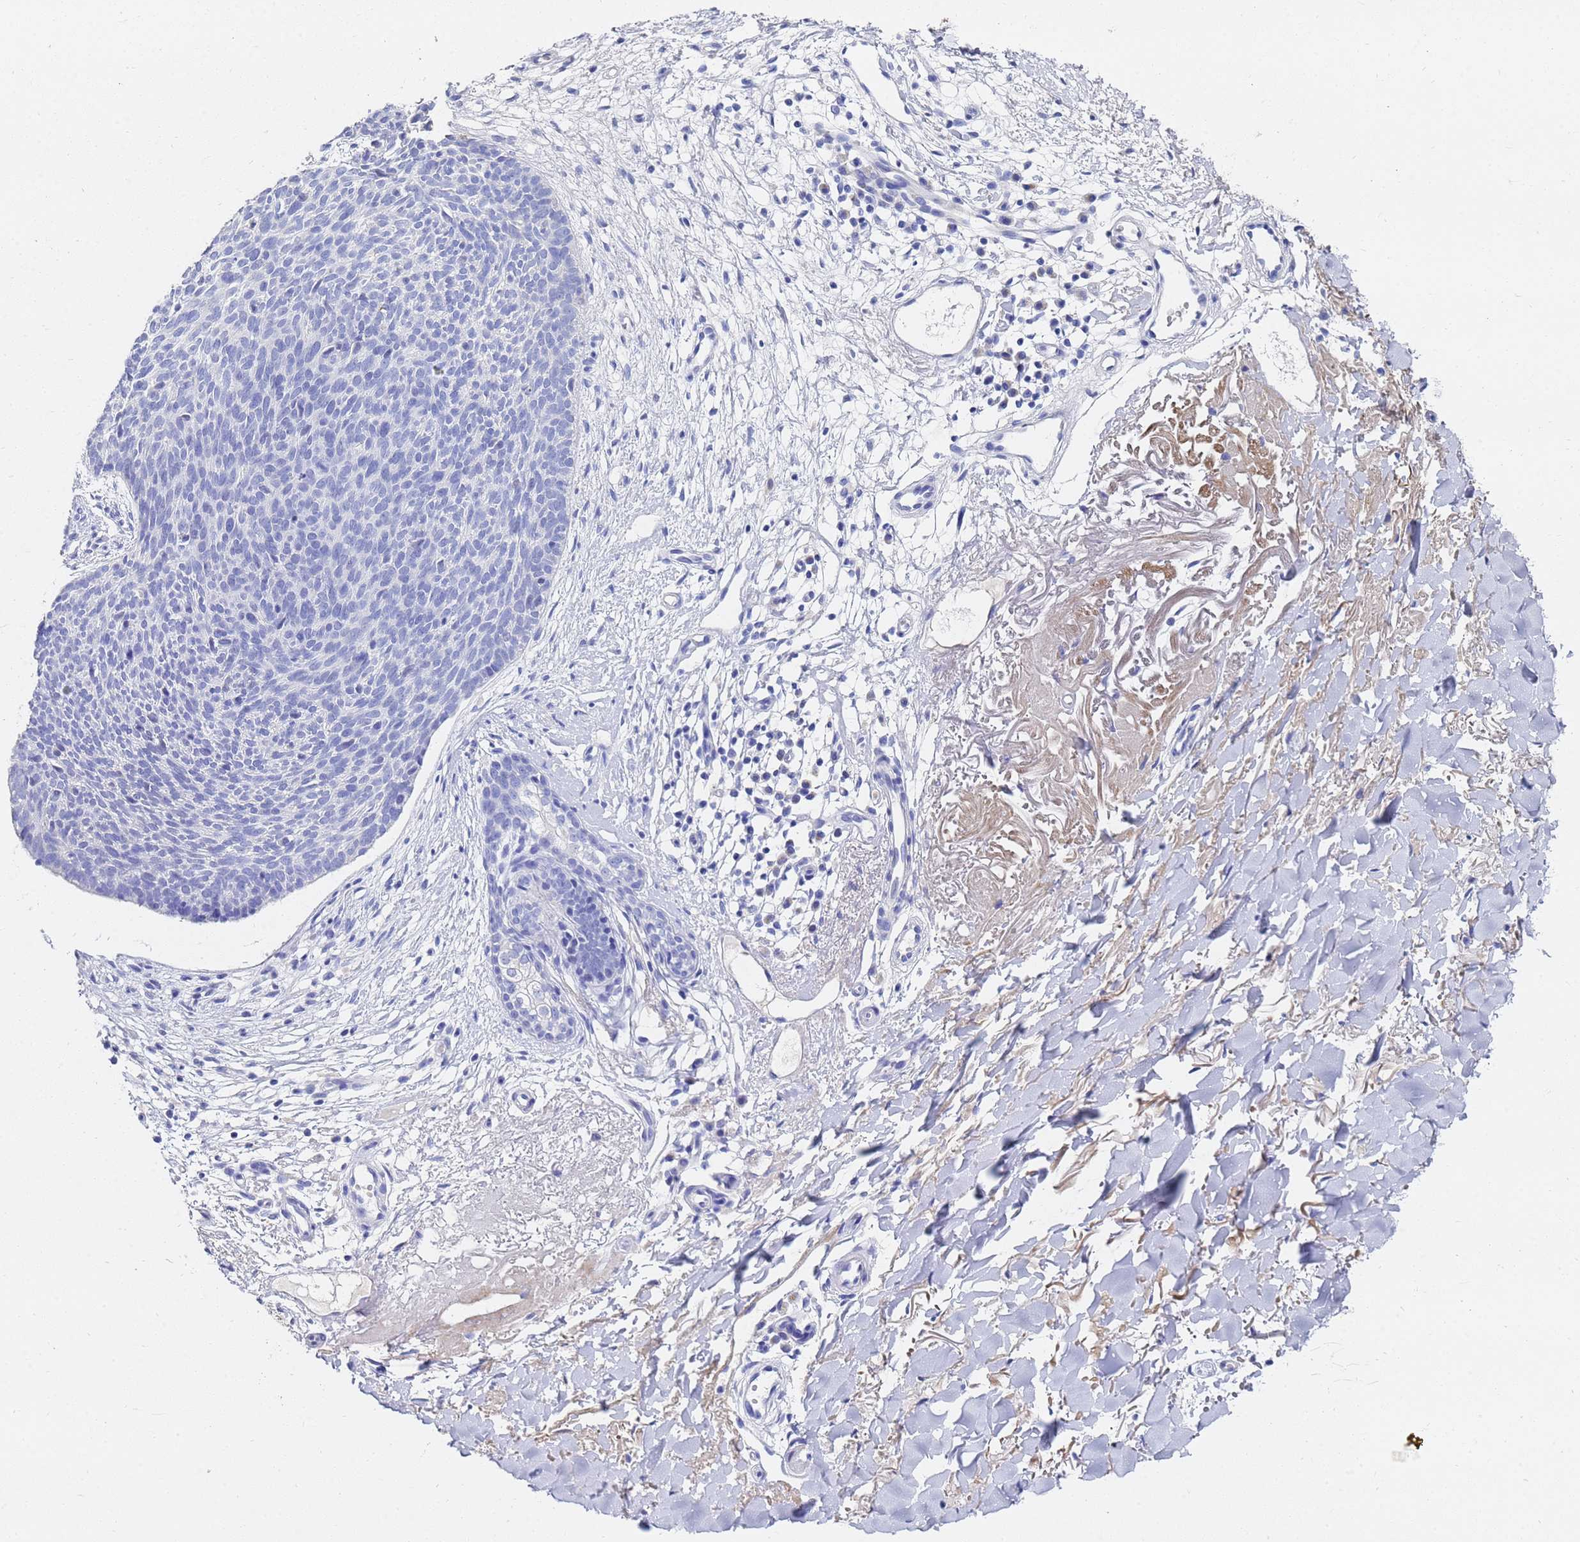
{"staining": {"intensity": "negative", "quantity": "none", "location": "none"}, "tissue": "skin cancer", "cell_type": "Tumor cells", "image_type": "cancer", "snomed": [{"axis": "morphology", "description": "Basal cell carcinoma"}, {"axis": "topography", "description": "Skin"}], "caption": "Tumor cells are negative for brown protein staining in basal cell carcinoma (skin).", "gene": "C2orf72", "patient": {"sex": "male", "age": 84}}